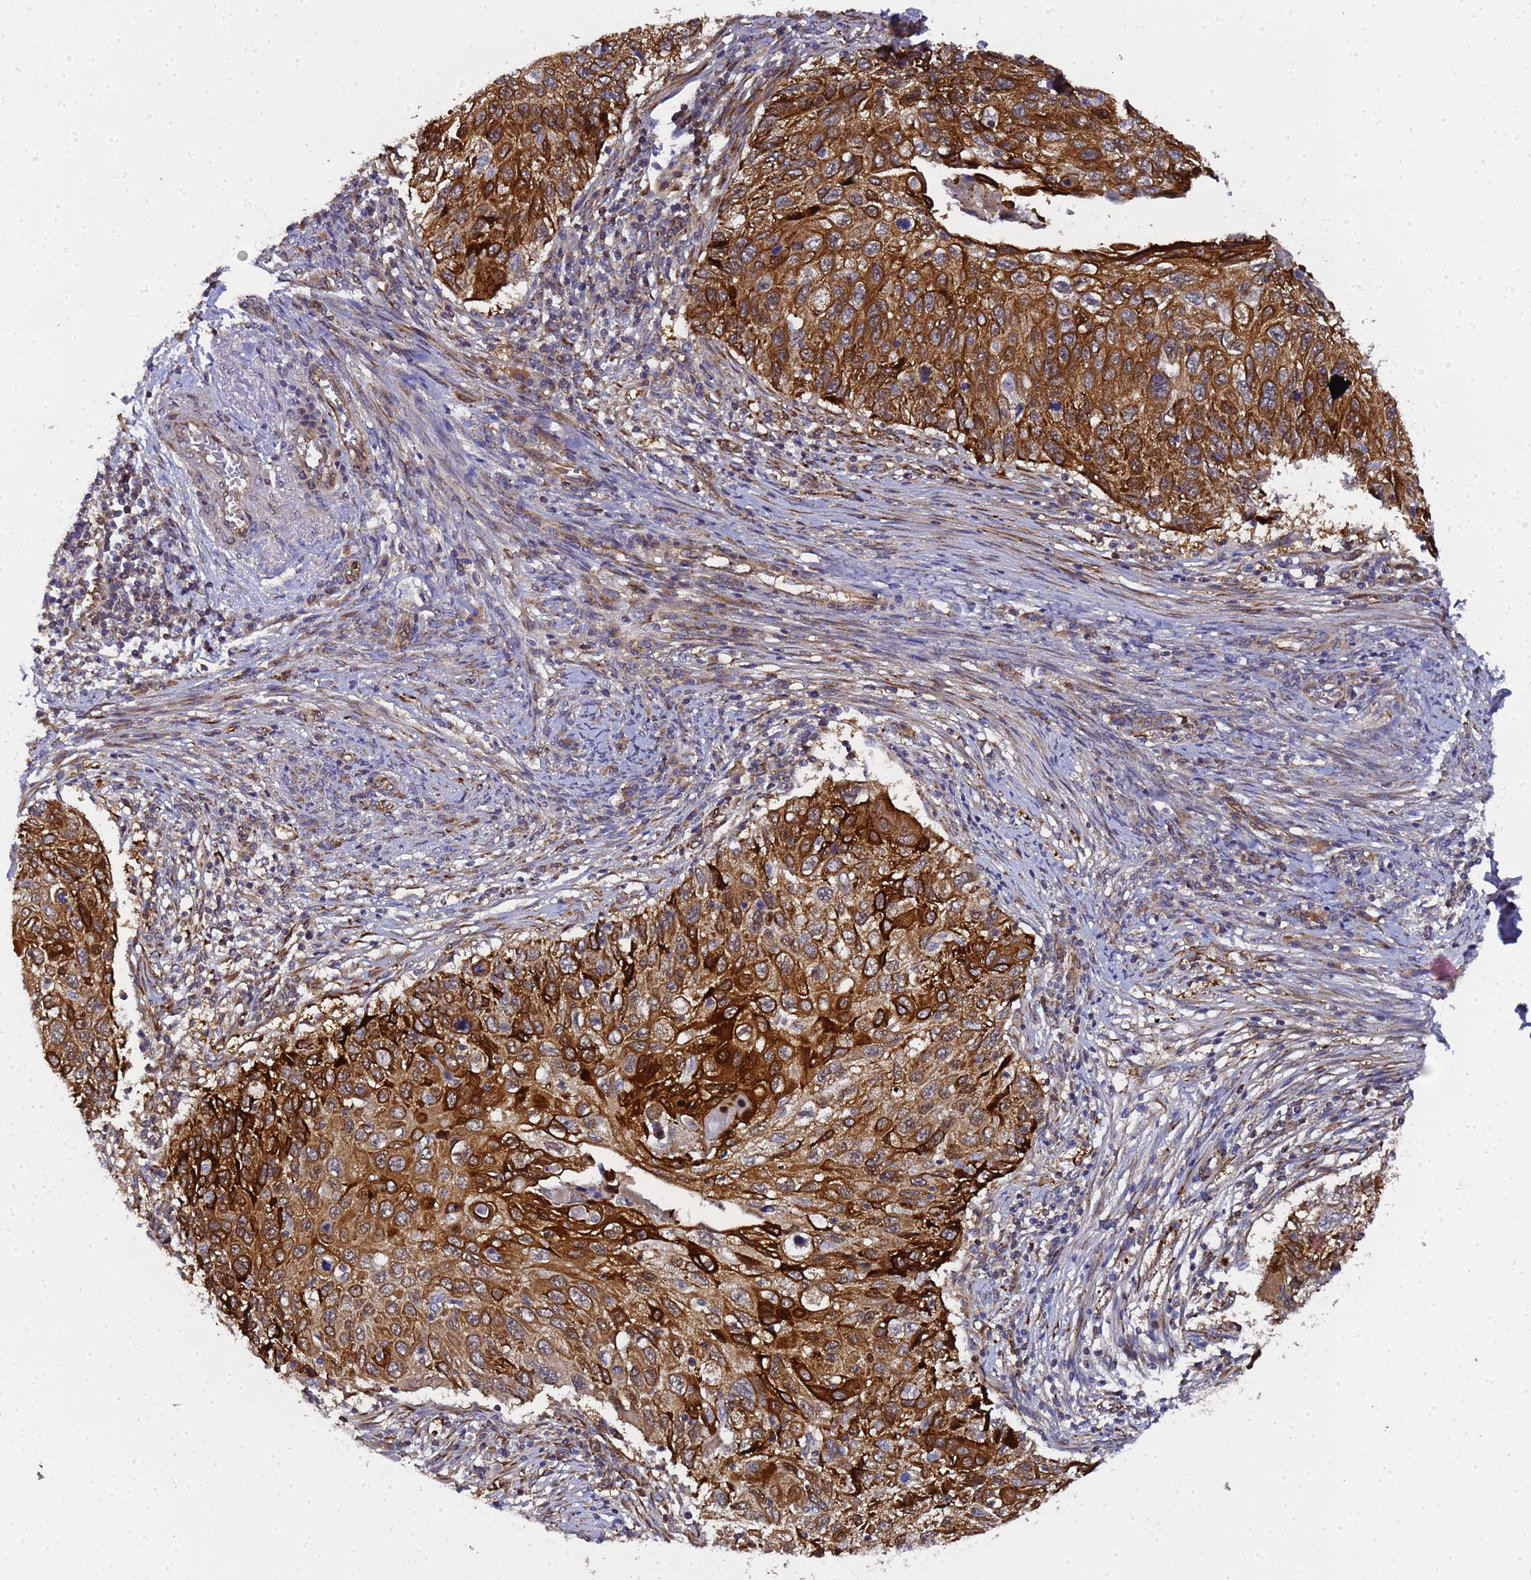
{"staining": {"intensity": "strong", "quantity": ">75%", "location": "cytoplasmic/membranous"}, "tissue": "cervical cancer", "cell_type": "Tumor cells", "image_type": "cancer", "snomed": [{"axis": "morphology", "description": "Squamous cell carcinoma, NOS"}, {"axis": "topography", "description": "Cervix"}], "caption": "This is an image of immunohistochemistry staining of cervical squamous cell carcinoma, which shows strong expression in the cytoplasmic/membranous of tumor cells.", "gene": "MOCS1", "patient": {"sex": "female", "age": 70}}